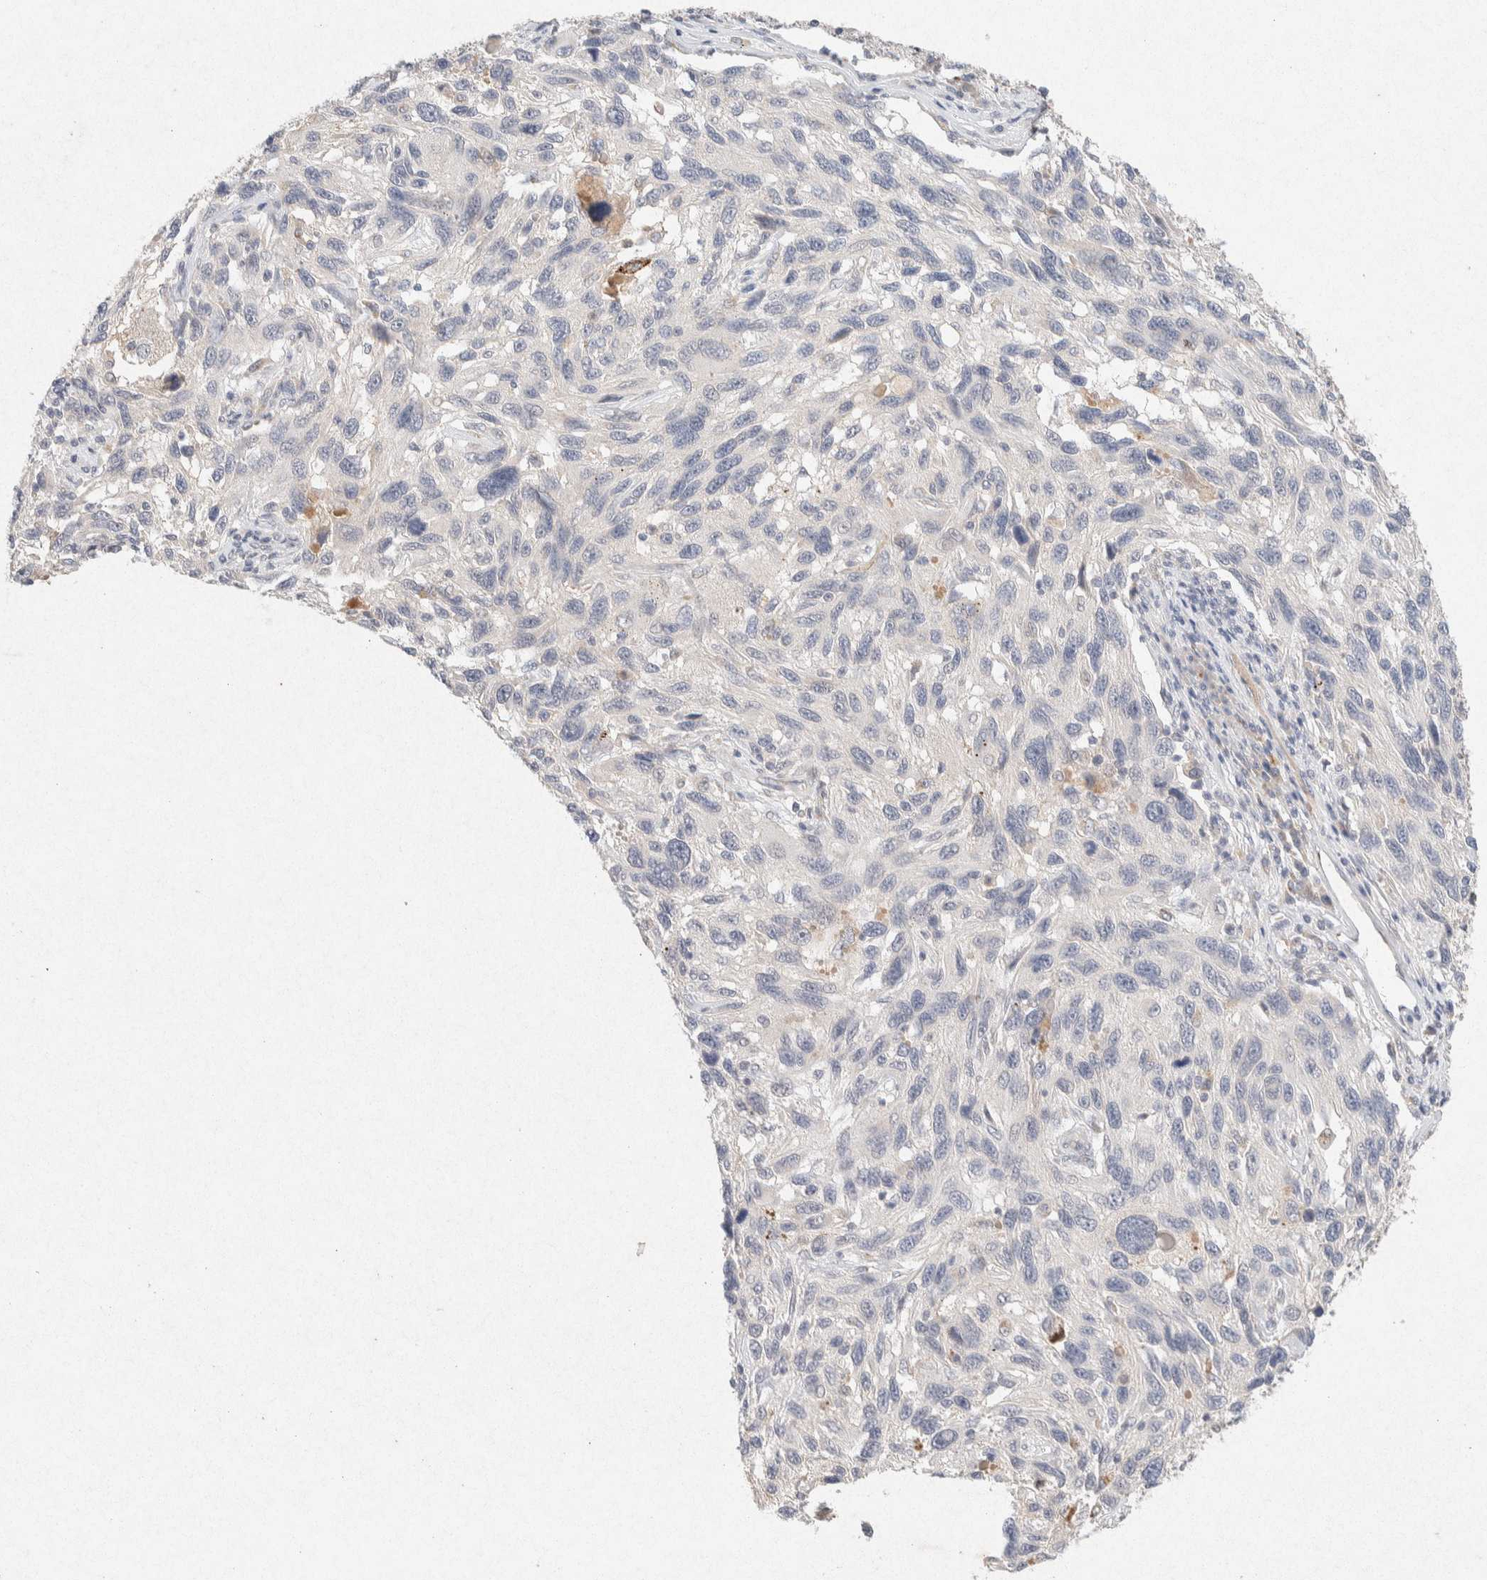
{"staining": {"intensity": "negative", "quantity": "none", "location": "none"}, "tissue": "melanoma", "cell_type": "Tumor cells", "image_type": "cancer", "snomed": [{"axis": "morphology", "description": "Malignant melanoma, NOS"}, {"axis": "topography", "description": "Skin"}], "caption": "Image shows no significant protein positivity in tumor cells of melanoma.", "gene": "GNAI1", "patient": {"sex": "male", "age": 53}}